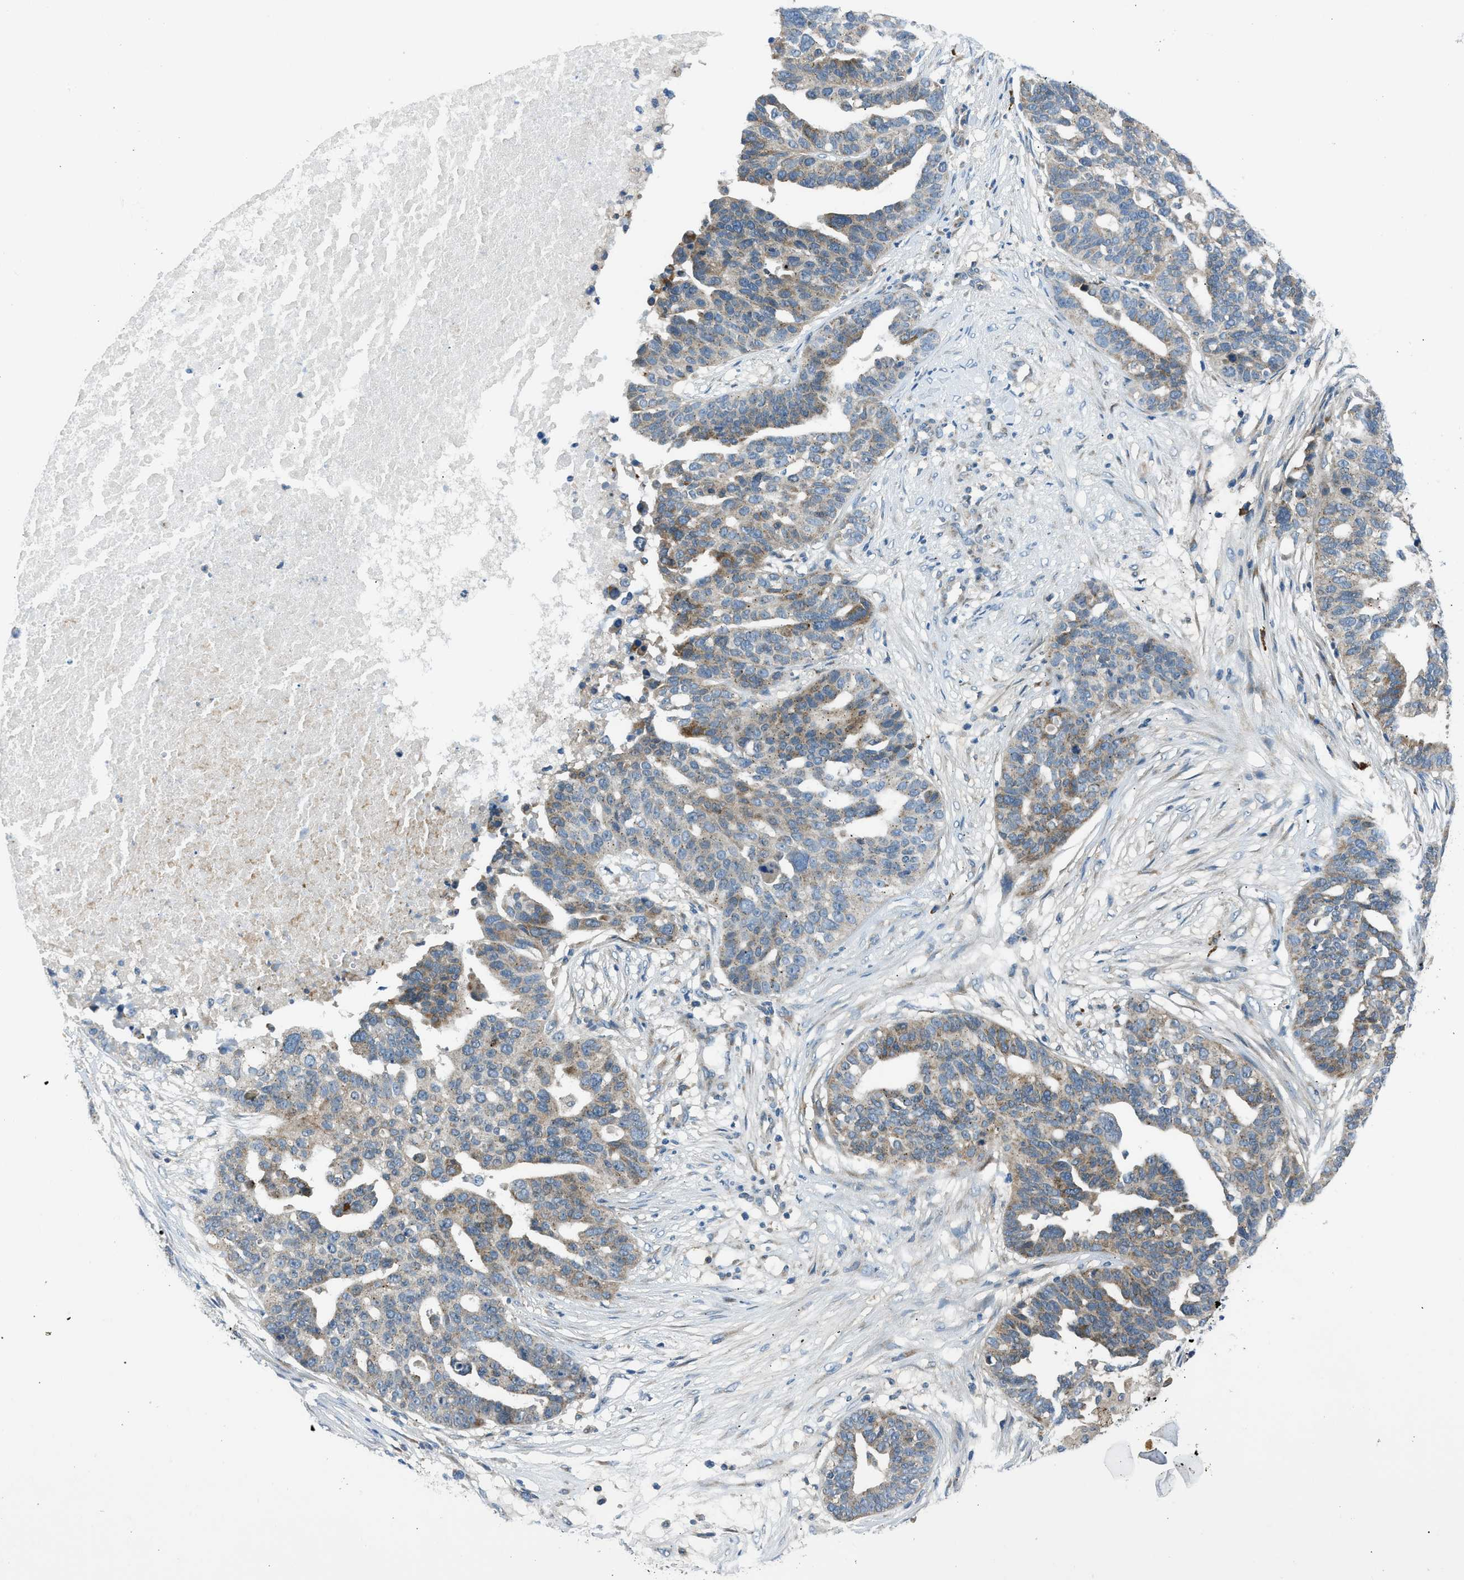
{"staining": {"intensity": "weak", "quantity": "25%-75%", "location": "cytoplasmic/membranous"}, "tissue": "ovarian cancer", "cell_type": "Tumor cells", "image_type": "cancer", "snomed": [{"axis": "morphology", "description": "Cystadenocarcinoma, serous, NOS"}, {"axis": "topography", "description": "Ovary"}], "caption": "Immunohistochemical staining of ovarian serous cystadenocarcinoma exhibits weak cytoplasmic/membranous protein positivity in approximately 25%-75% of tumor cells. The staining was performed using DAB (3,3'-diaminobenzidine), with brown indicating positive protein expression. Nuclei are stained blue with hematoxylin.", "gene": "EDARADD", "patient": {"sex": "female", "age": 59}}